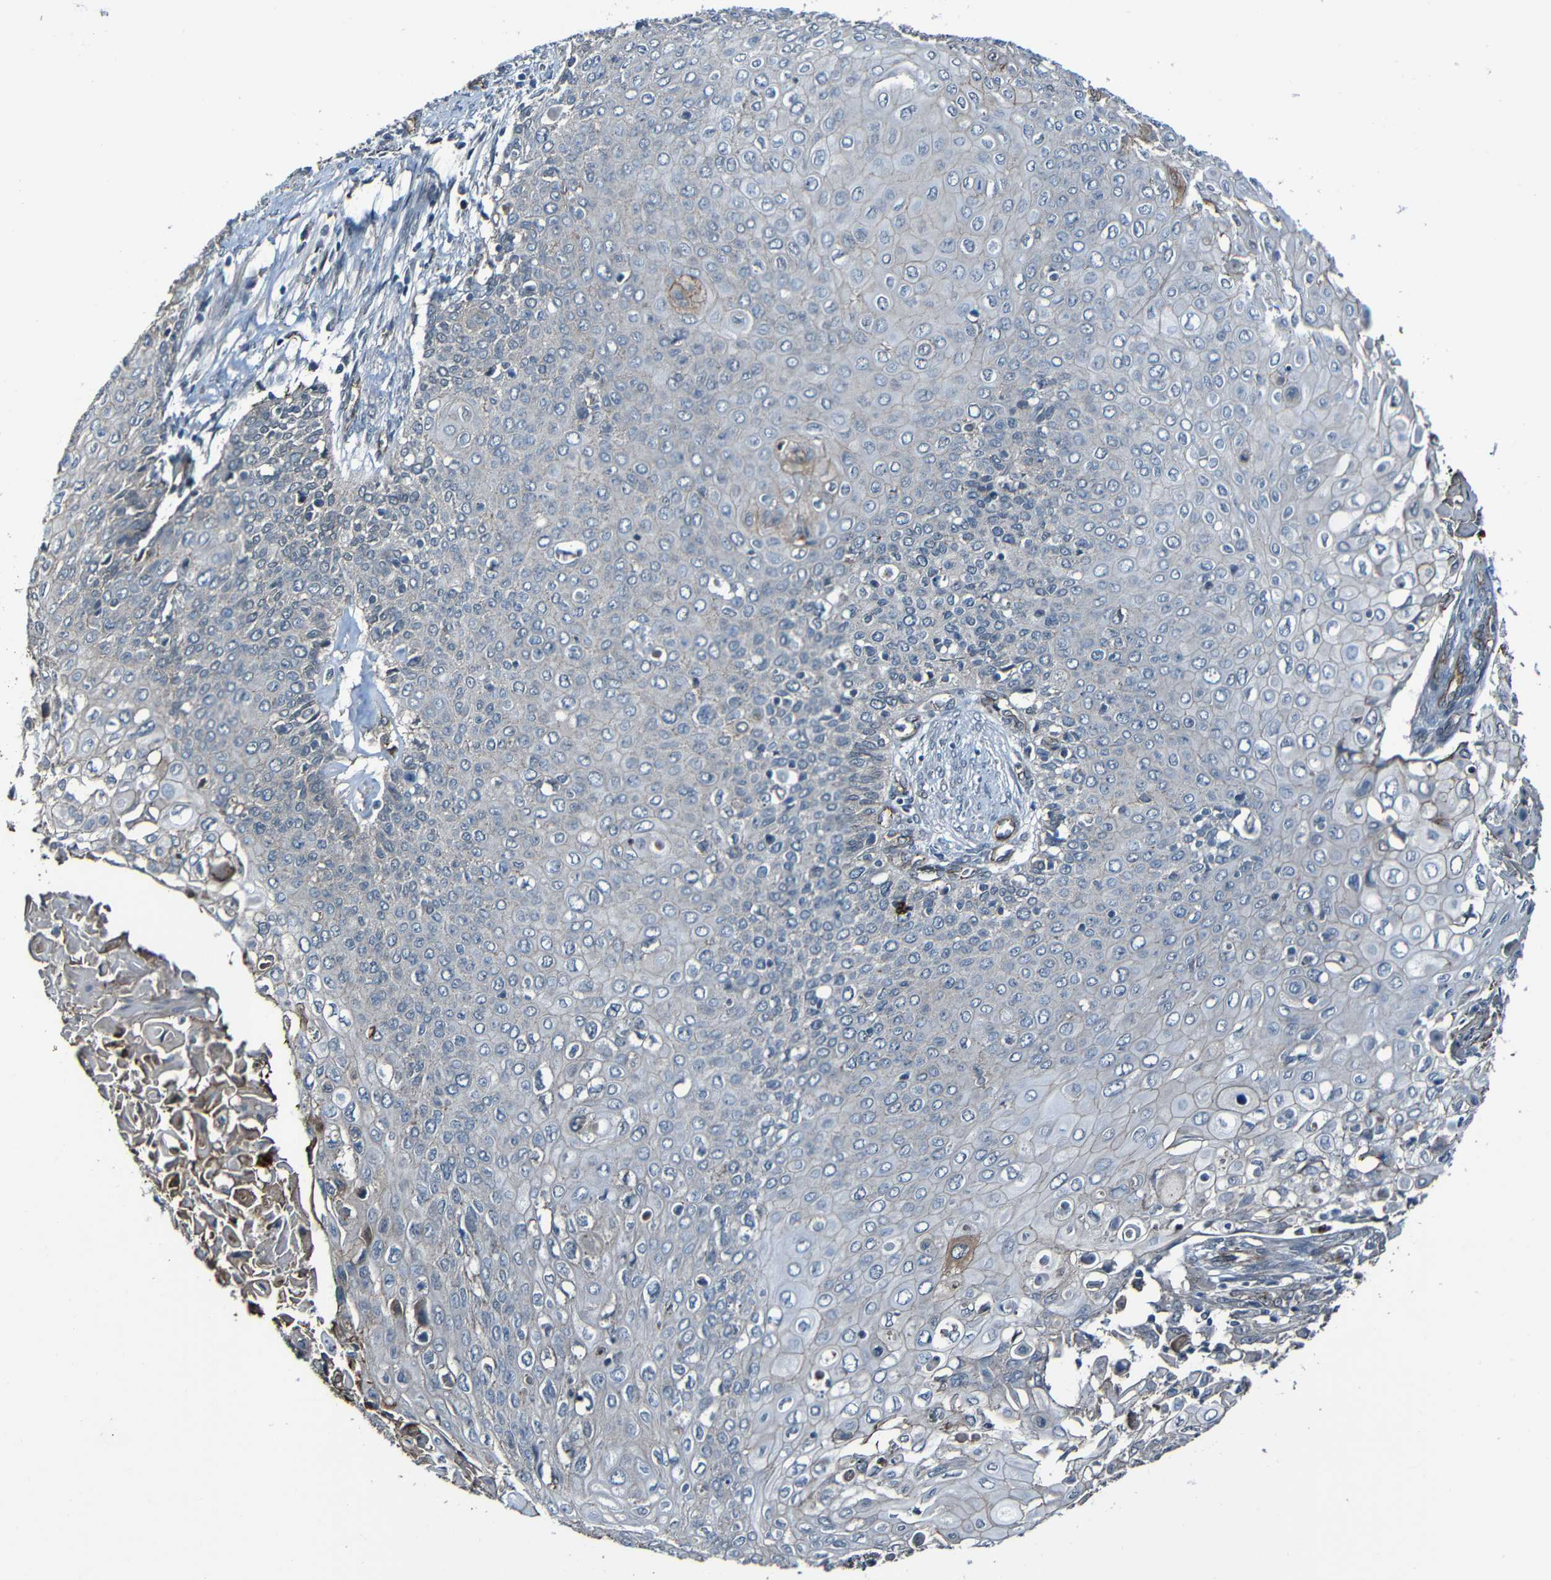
{"staining": {"intensity": "negative", "quantity": "none", "location": "none"}, "tissue": "cervical cancer", "cell_type": "Tumor cells", "image_type": "cancer", "snomed": [{"axis": "morphology", "description": "Squamous cell carcinoma, NOS"}, {"axis": "topography", "description": "Cervix"}], "caption": "Cervical squamous cell carcinoma was stained to show a protein in brown. There is no significant staining in tumor cells.", "gene": "LGR5", "patient": {"sex": "female", "age": 39}}